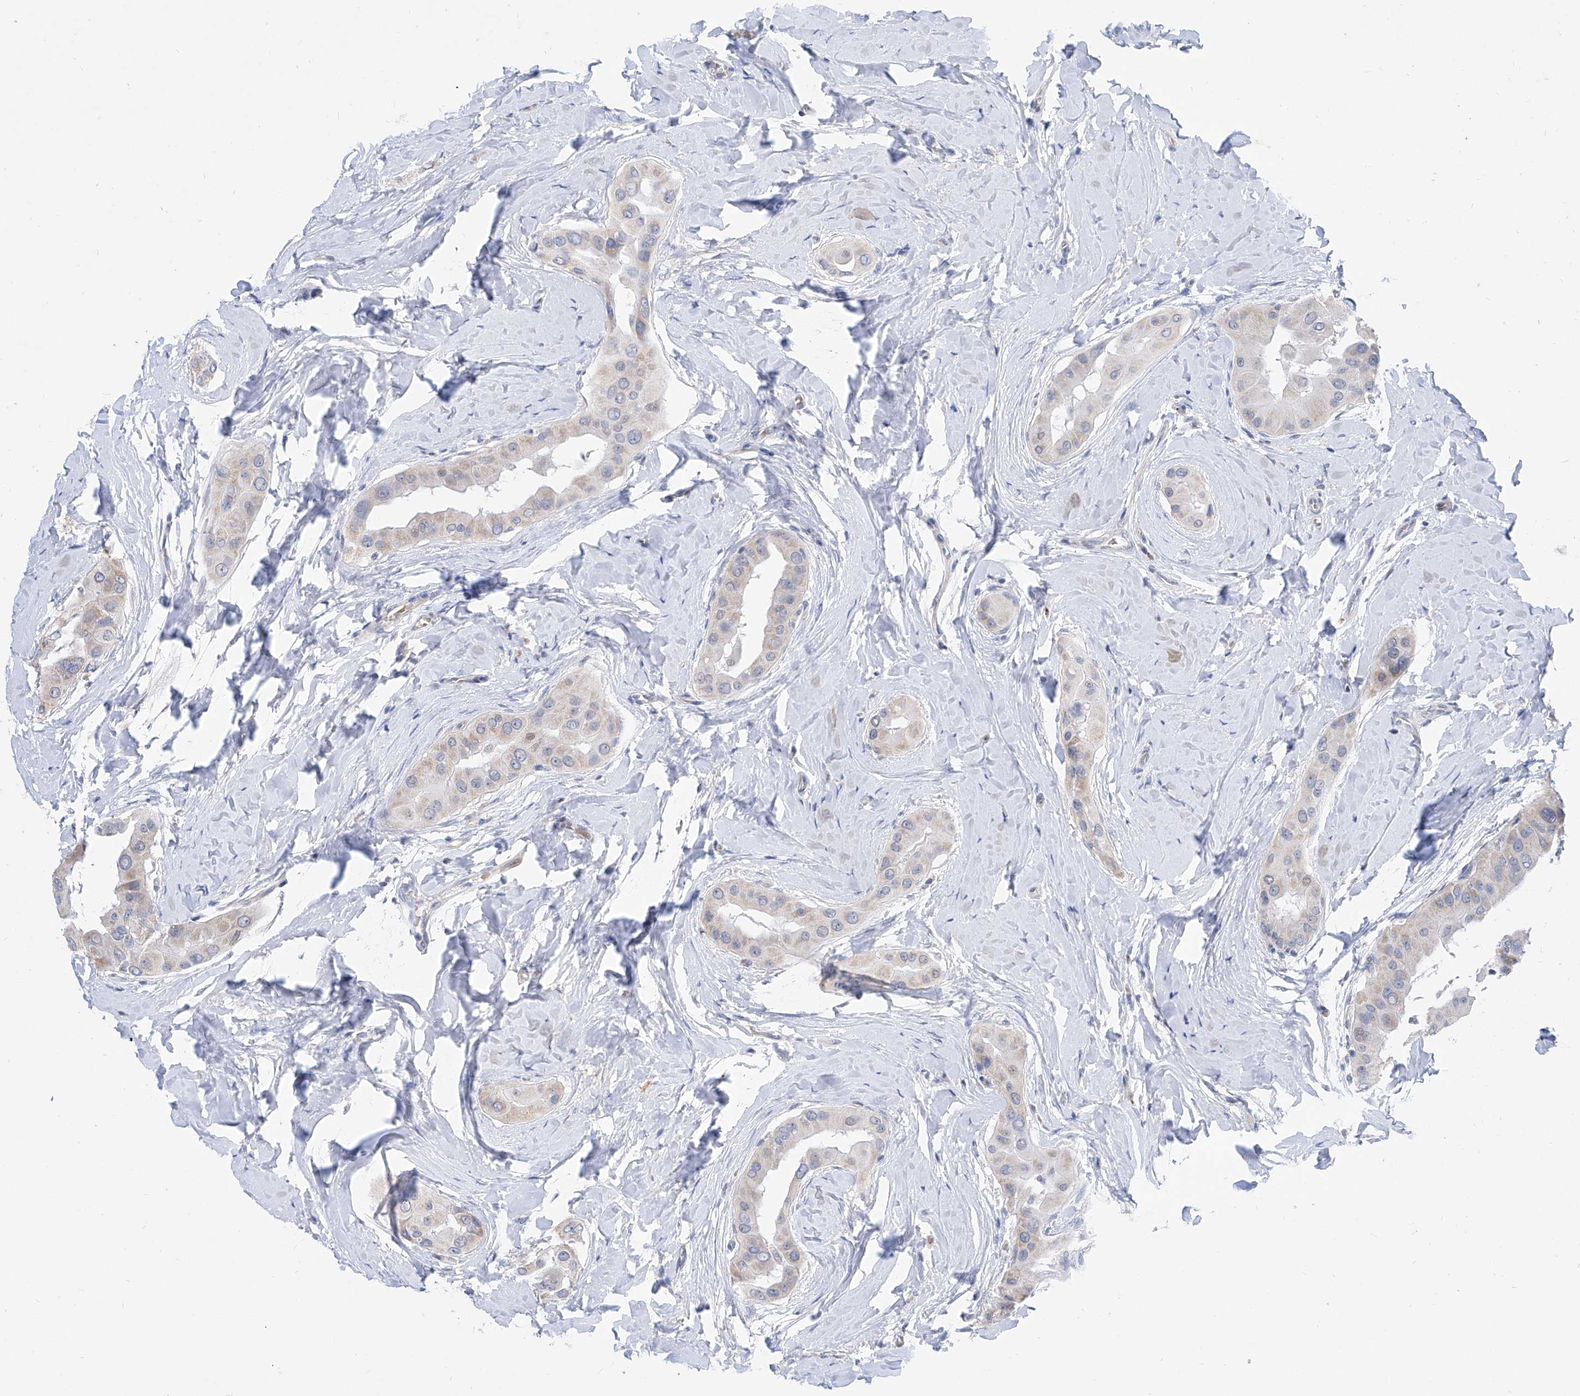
{"staining": {"intensity": "negative", "quantity": "none", "location": "none"}, "tissue": "thyroid cancer", "cell_type": "Tumor cells", "image_type": "cancer", "snomed": [{"axis": "morphology", "description": "Papillary adenocarcinoma, NOS"}, {"axis": "topography", "description": "Thyroid gland"}], "caption": "Immunohistochemistry (IHC) histopathology image of human thyroid cancer (papillary adenocarcinoma) stained for a protein (brown), which shows no expression in tumor cells.", "gene": "BPTF", "patient": {"sex": "male", "age": 33}}